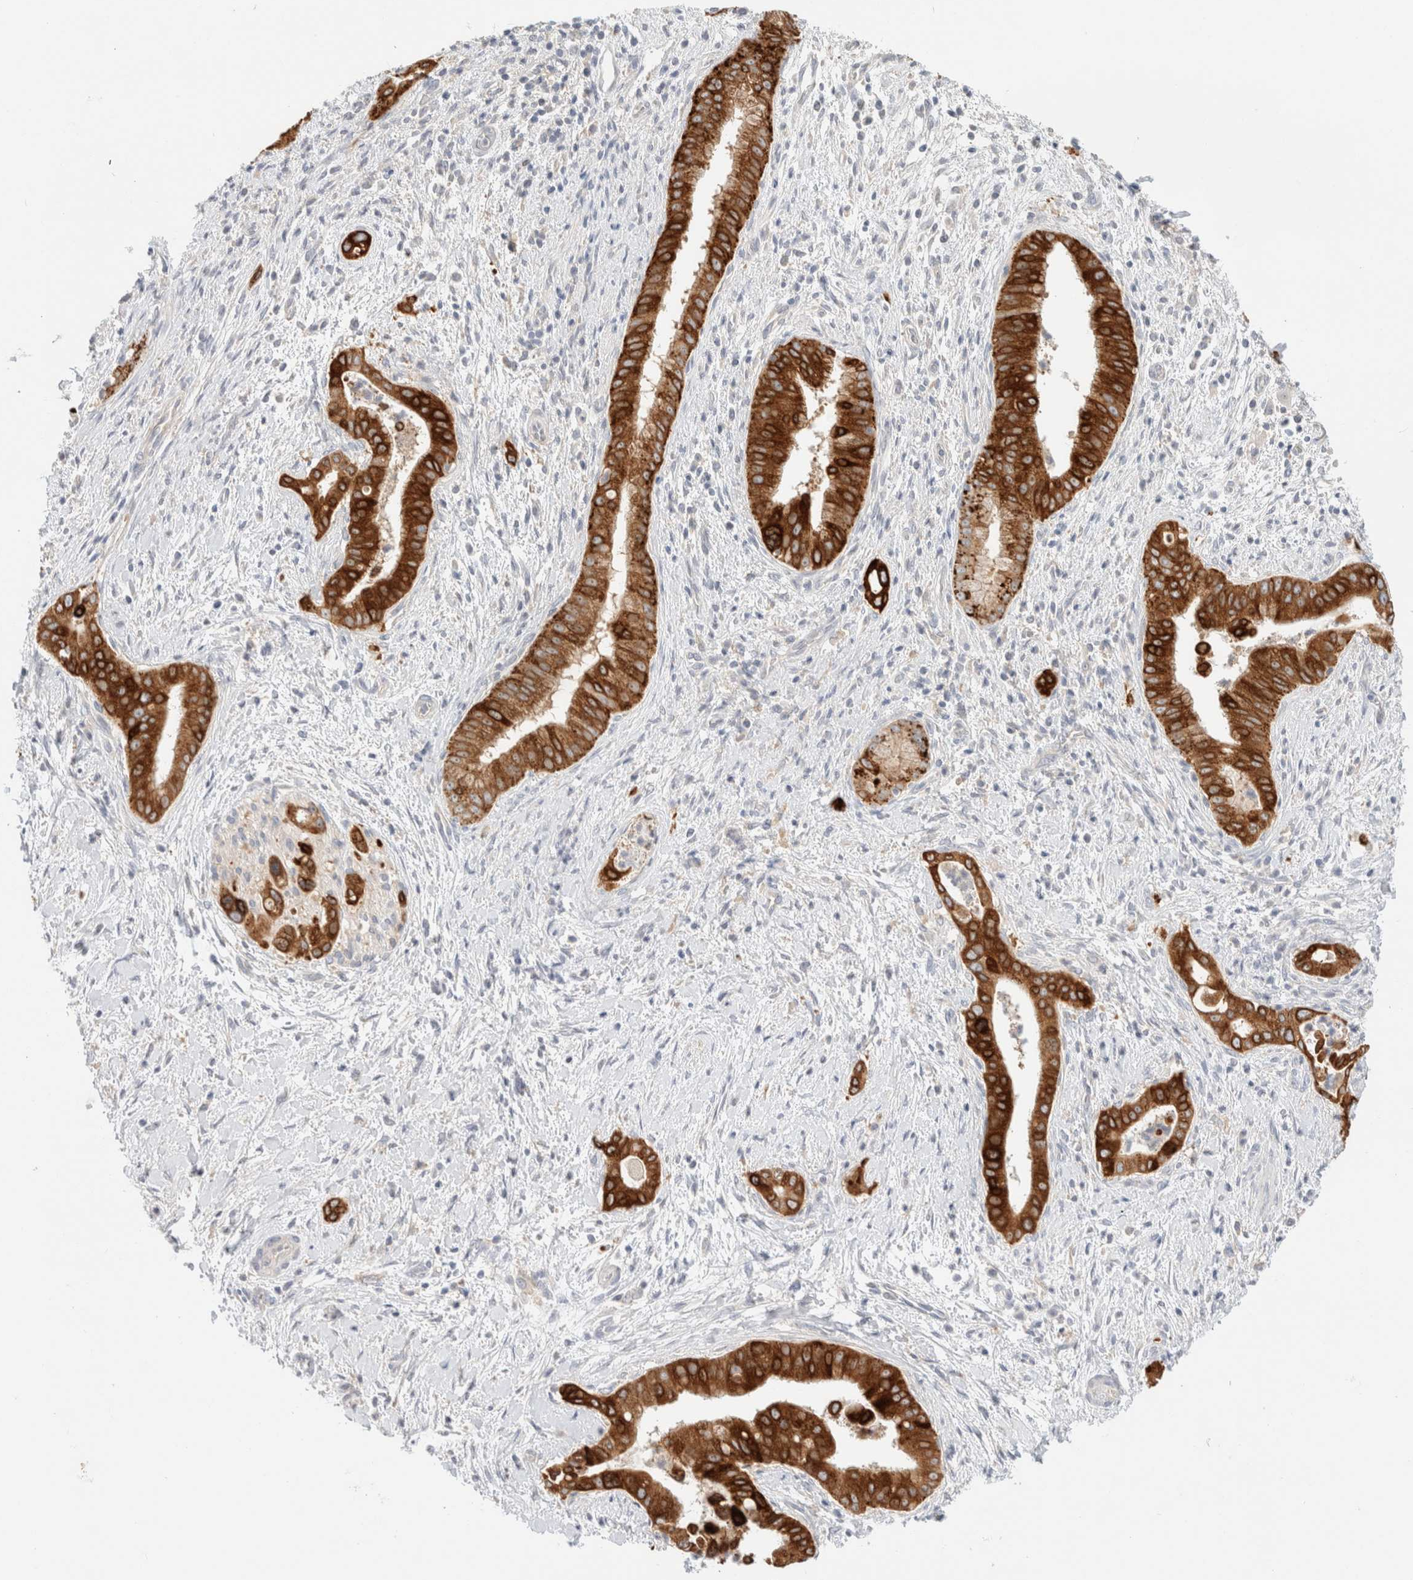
{"staining": {"intensity": "strong", "quantity": ">75%", "location": "cytoplasmic/membranous"}, "tissue": "liver cancer", "cell_type": "Tumor cells", "image_type": "cancer", "snomed": [{"axis": "morphology", "description": "Cholangiocarcinoma"}, {"axis": "topography", "description": "Liver"}], "caption": "Liver cancer was stained to show a protein in brown. There is high levels of strong cytoplasmic/membranous staining in about >75% of tumor cells. The staining is performed using DAB brown chromogen to label protein expression. The nuclei are counter-stained blue using hematoxylin.", "gene": "SDR16C5", "patient": {"sex": "female", "age": 54}}